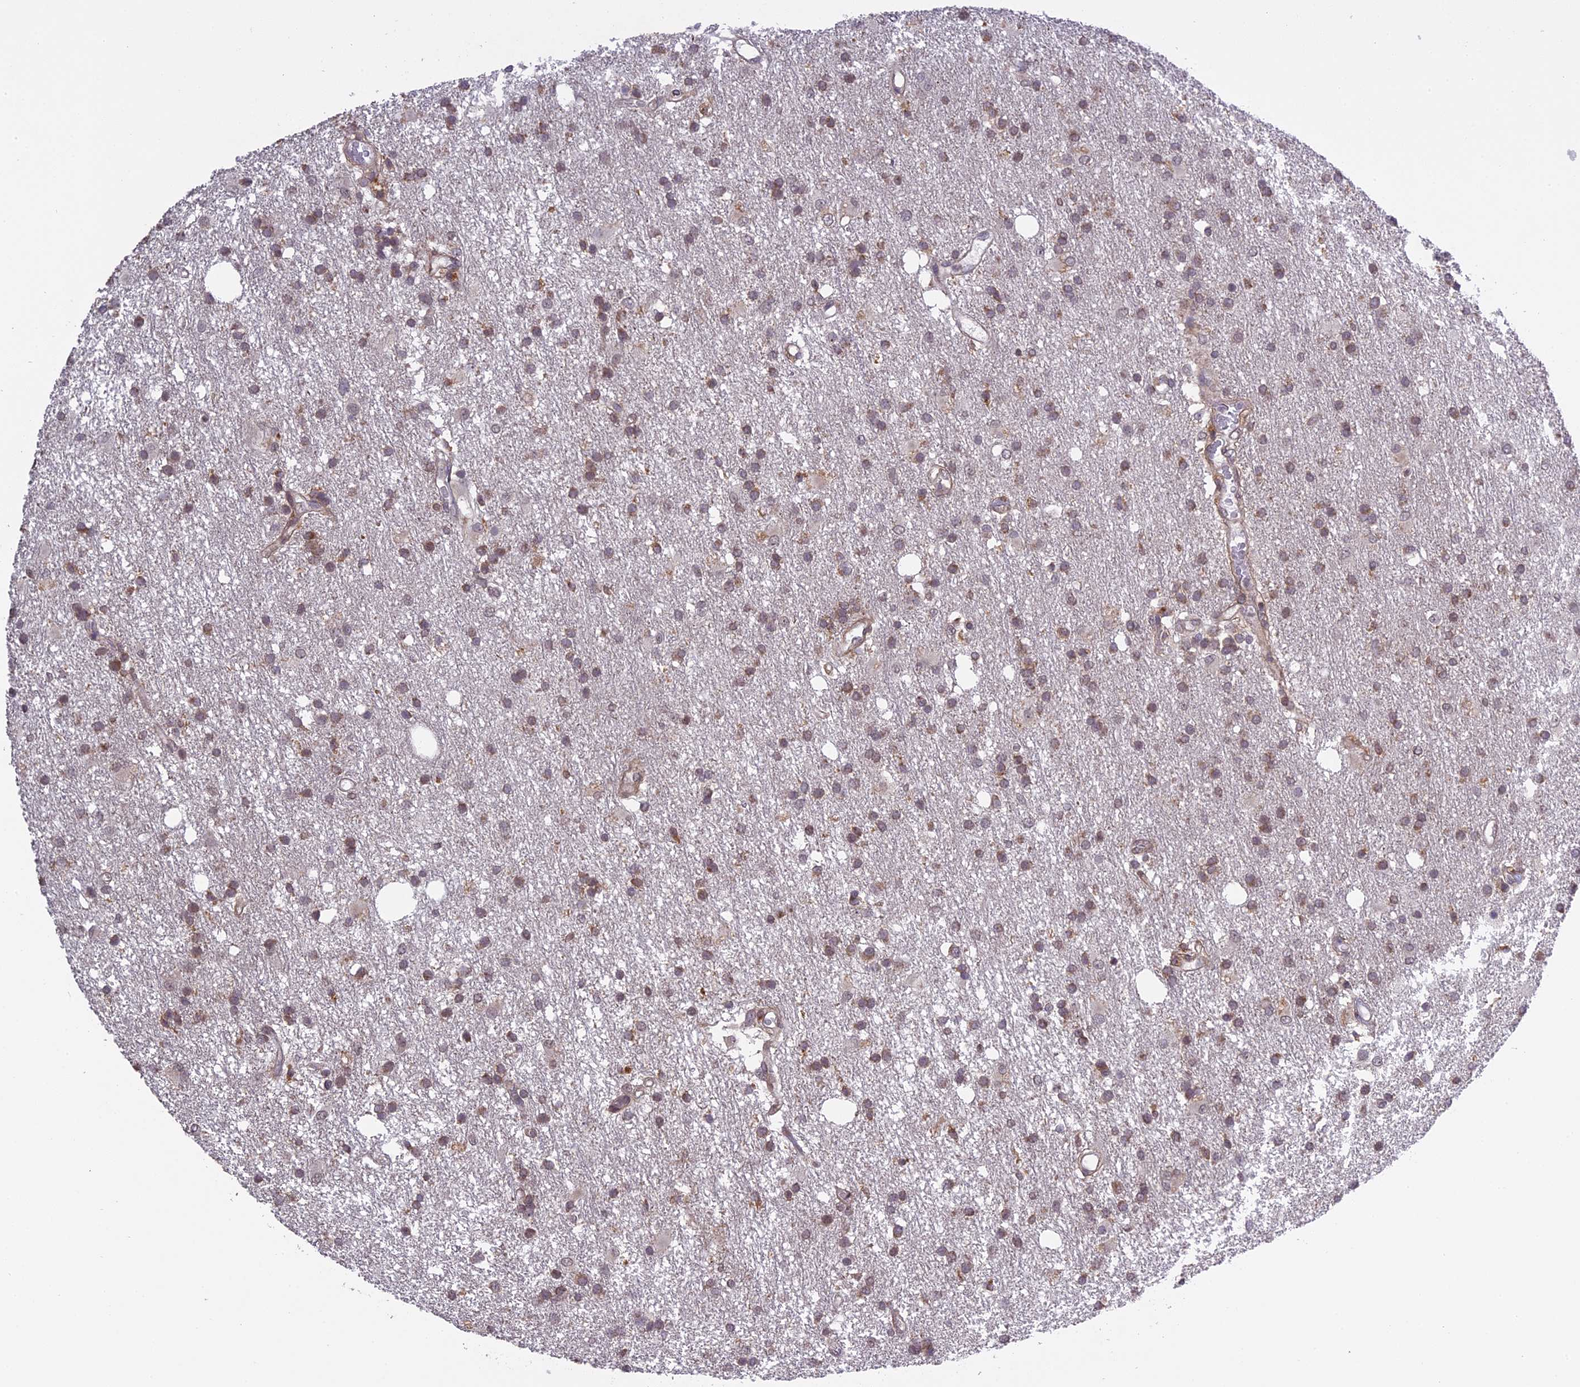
{"staining": {"intensity": "weak", "quantity": ">75%", "location": "cytoplasmic/membranous"}, "tissue": "glioma", "cell_type": "Tumor cells", "image_type": "cancer", "snomed": [{"axis": "morphology", "description": "Glioma, malignant, High grade"}, {"axis": "topography", "description": "Brain"}], "caption": "This is a micrograph of IHC staining of glioma, which shows weak expression in the cytoplasmic/membranous of tumor cells.", "gene": "ERG28", "patient": {"sex": "male", "age": 77}}